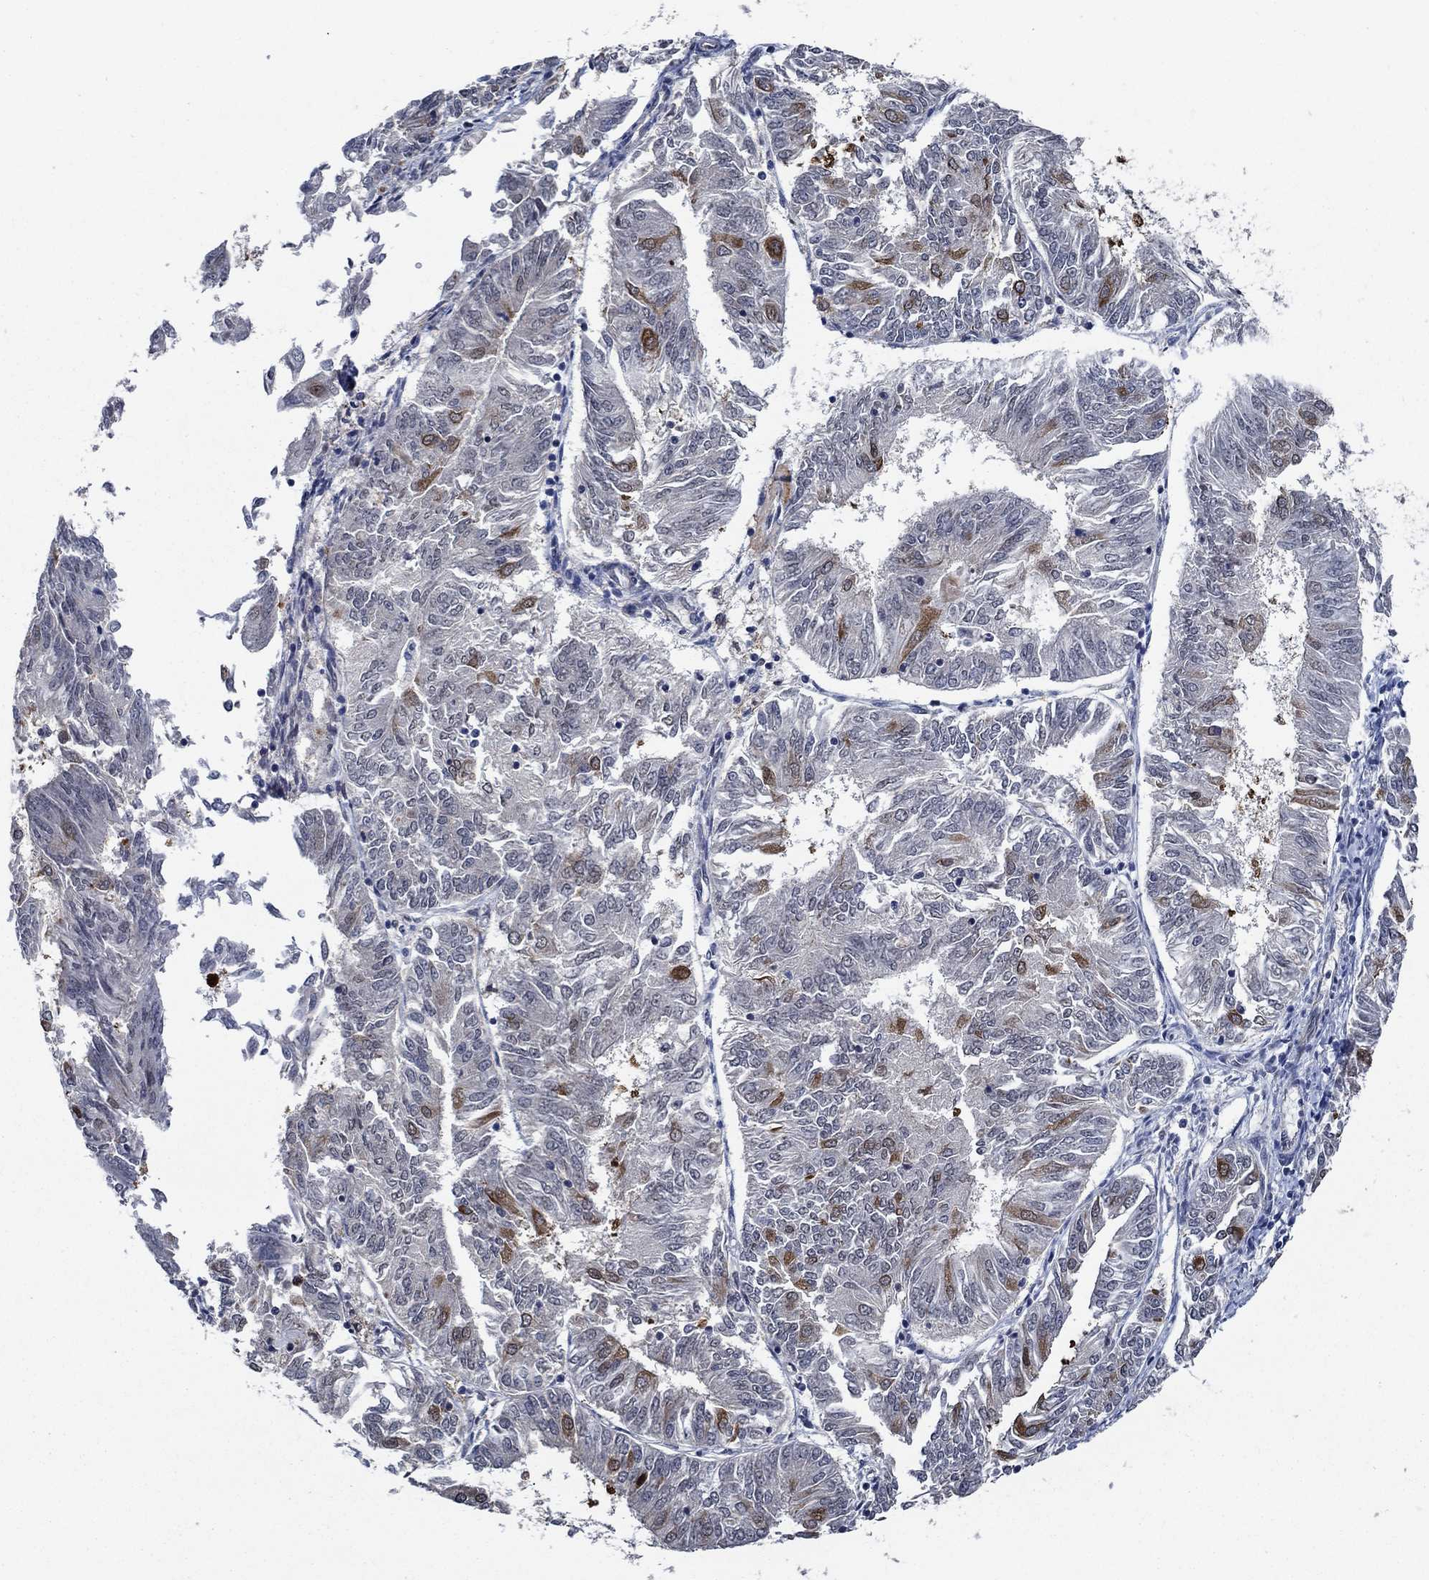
{"staining": {"intensity": "strong", "quantity": "<25%", "location": "cytoplasmic/membranous"}, "tissue": "endometrial cancer", "cell_type": "Tumor cells", "image_type": "cancer", "snomed": [{"axis": "morphology", "description": "Adenocarcinoma, NOS"}, {"axis": "topography", "description": "Endometrium"}], "caption": "An immunohistochemistry image of tumor tissue is shown. Protein staining in brown labels strong cytoplasmic/membranous positivity in endometrial cancer (adenocarcinoma) within tumor cells.", "gene": "DACT1", "patient": {"sex": "female", "age": 58}}